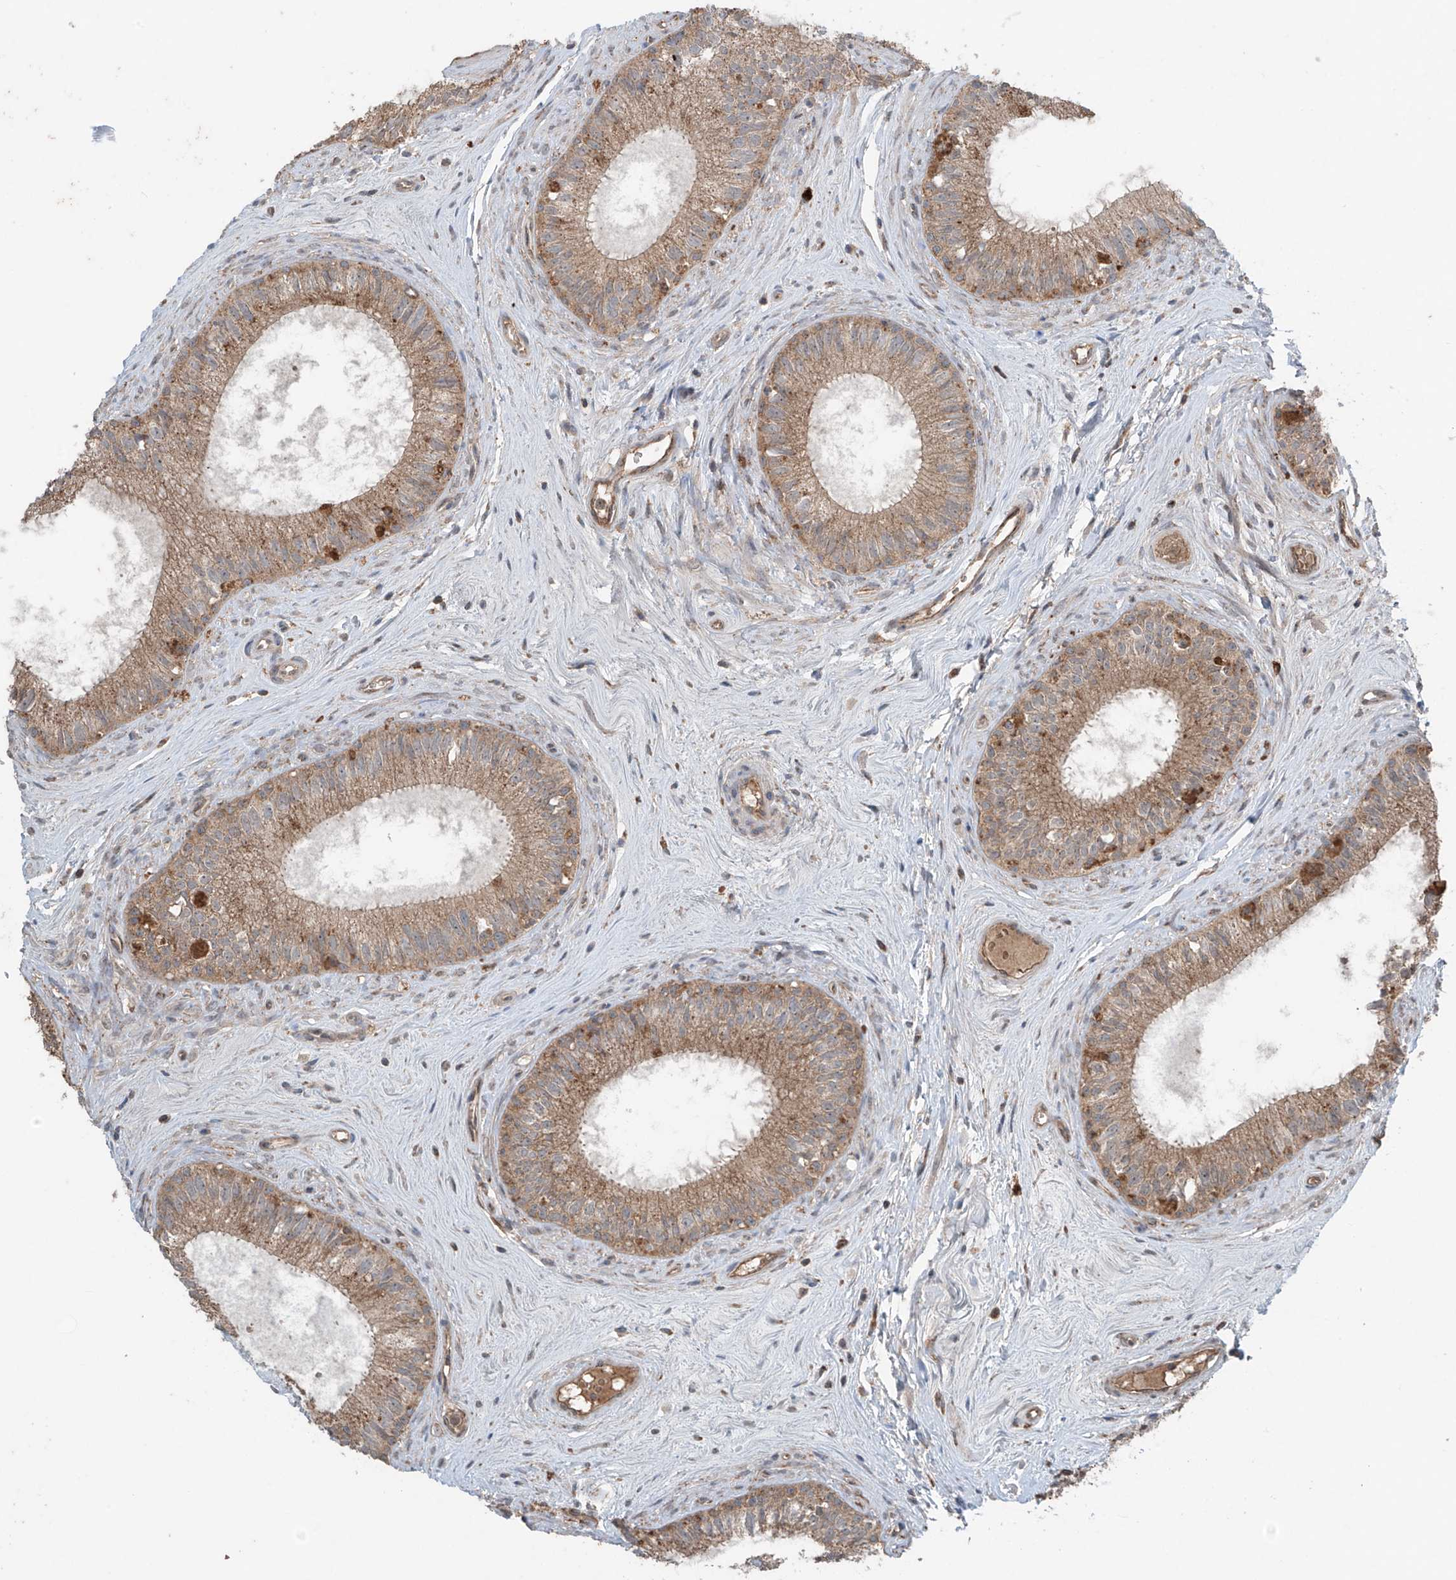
{"staining": {"intensity": "weak", "quantity": ">75%", "location": "cytoplasmic/membranous"}, "tissue": "epididymis", "cell_type": "Glandular cells", "image_type": "normal", "snomed": [{"axis": "morphology", "description": "Normal tissue, NOS"}, {"axis": "topography", "description": "Epididymis"}], "caption": "Normal epididymis shows weak cytoplasmic/membranous expression in about >75% of glandular cells, visualized by immunohistochemistry. The staining was performed using DAB to visualize the protein expression in brown, while the nuclei were stained in blue with hematoxylin (Magnification: 20x).", "gene": "SAMD3", "patient": {"sex": "male", "age": 71}}